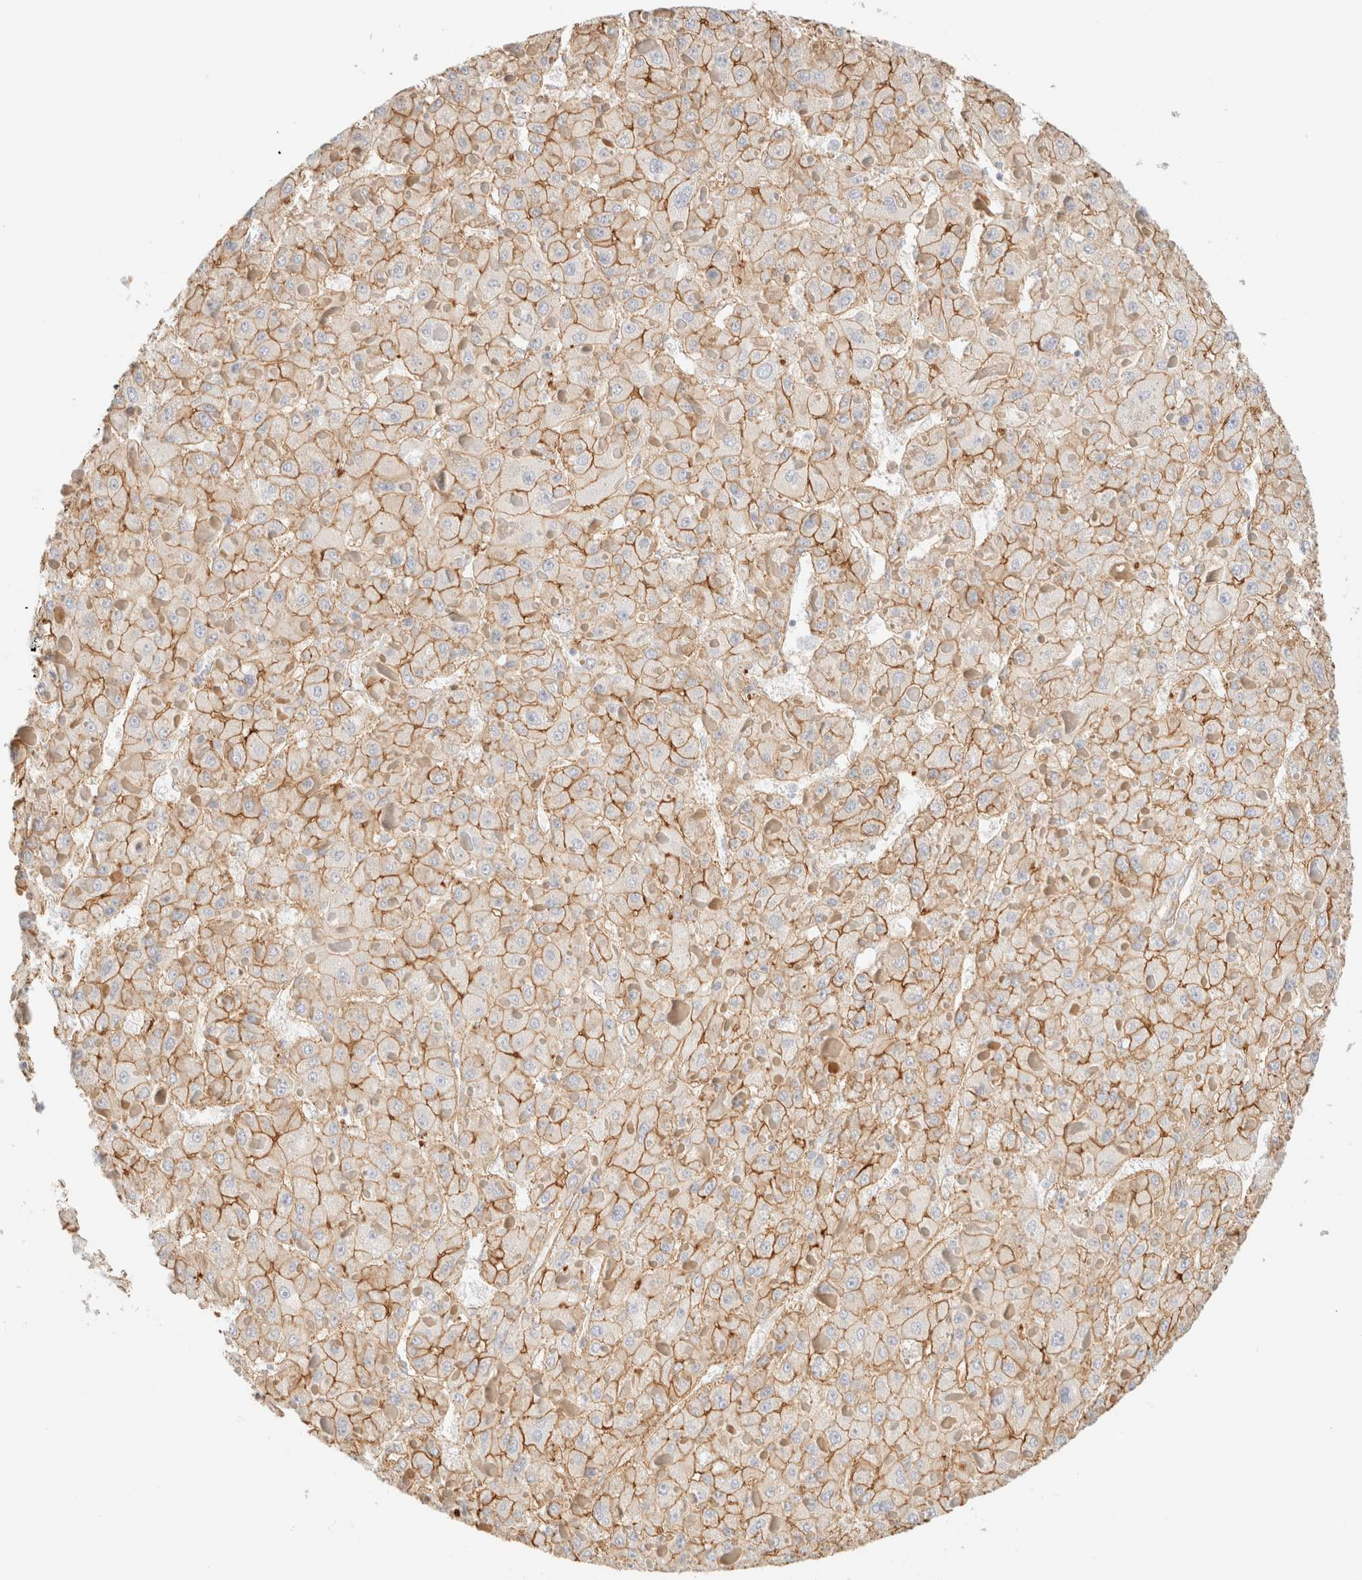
{"staining": {"intensity": "moderate", "quantity": ">75%", "location": "cytoplasmic/membranous"}, "tissue": "liver cancer", "cell_type": "Tumor cells", "image_type": "cancer", "snomed": [{"axis": "morphology", "description": "Carcinoma, Hepatocellular, NOS"}, {"axis": "topography", "description": "Liver"}], "caption": "Protein staining of liver cancer tissue exhibits moderate cytoplasmic/membranous staining in approximately >75% of tumor cells. (brown staining indicates protein expression, while blue staining denotes nuclei).", "gene": "CYB5R4", "patient": {"sex": "female", "age": 73}}